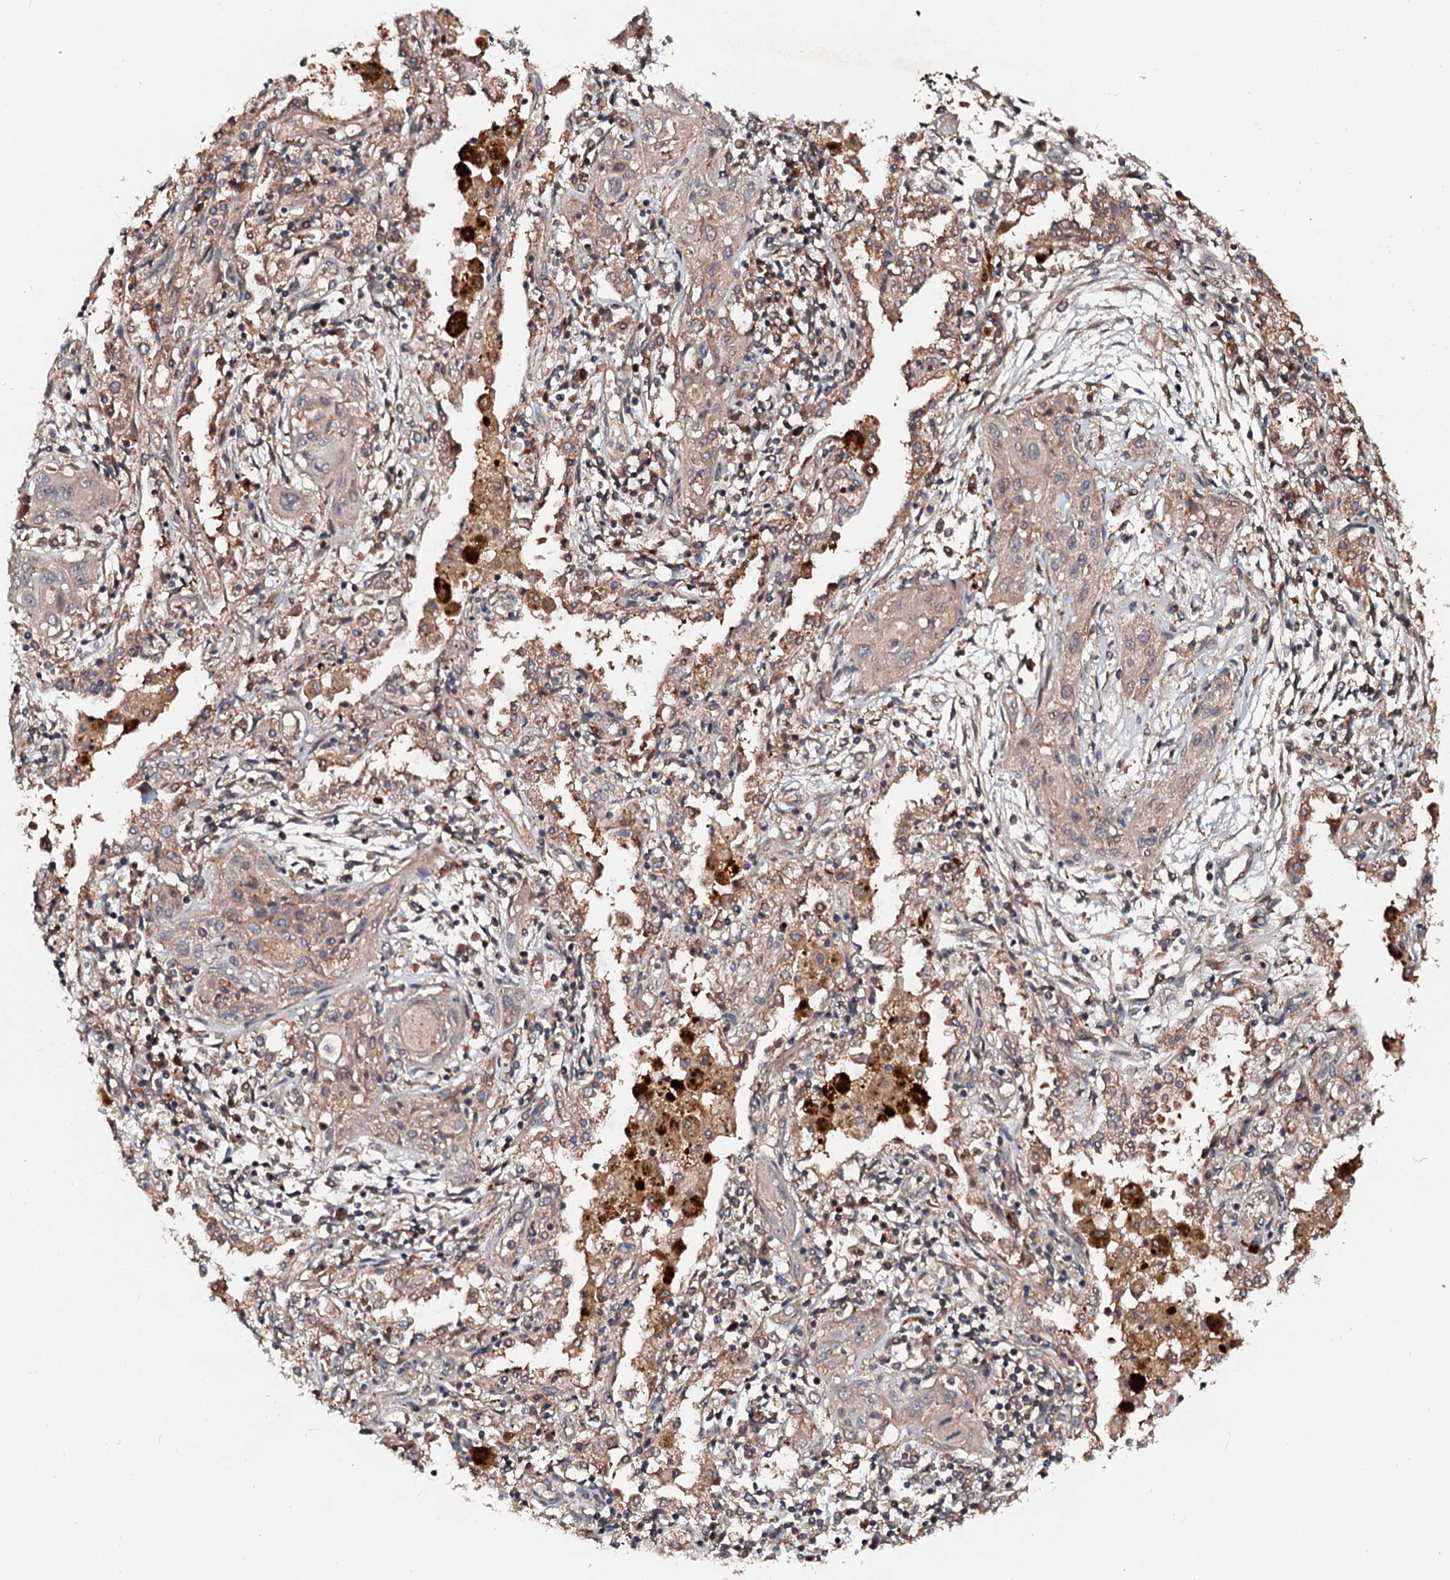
{"staining": {"intensity": "weak", "quantity": ">75%", "location": "cytoplasmic/membranous"}, "tissue": "lung cancer", "cell_type": "Tumor cells", "image_type": "cancer", "snomed": [{"axis": "morphology", "description": "Squamous cell carcinoma, NOS"}, {"axis": "topography", "description": "Lung"}], "caption": "Weak cytoplasmic/membranous protein positivity is appreciated in approximately >75% of tumor cells in lung cancer (squamous cell carcinoma).", "gene": "EXTL1", "patient": {"sex": "female", "age": 47}}